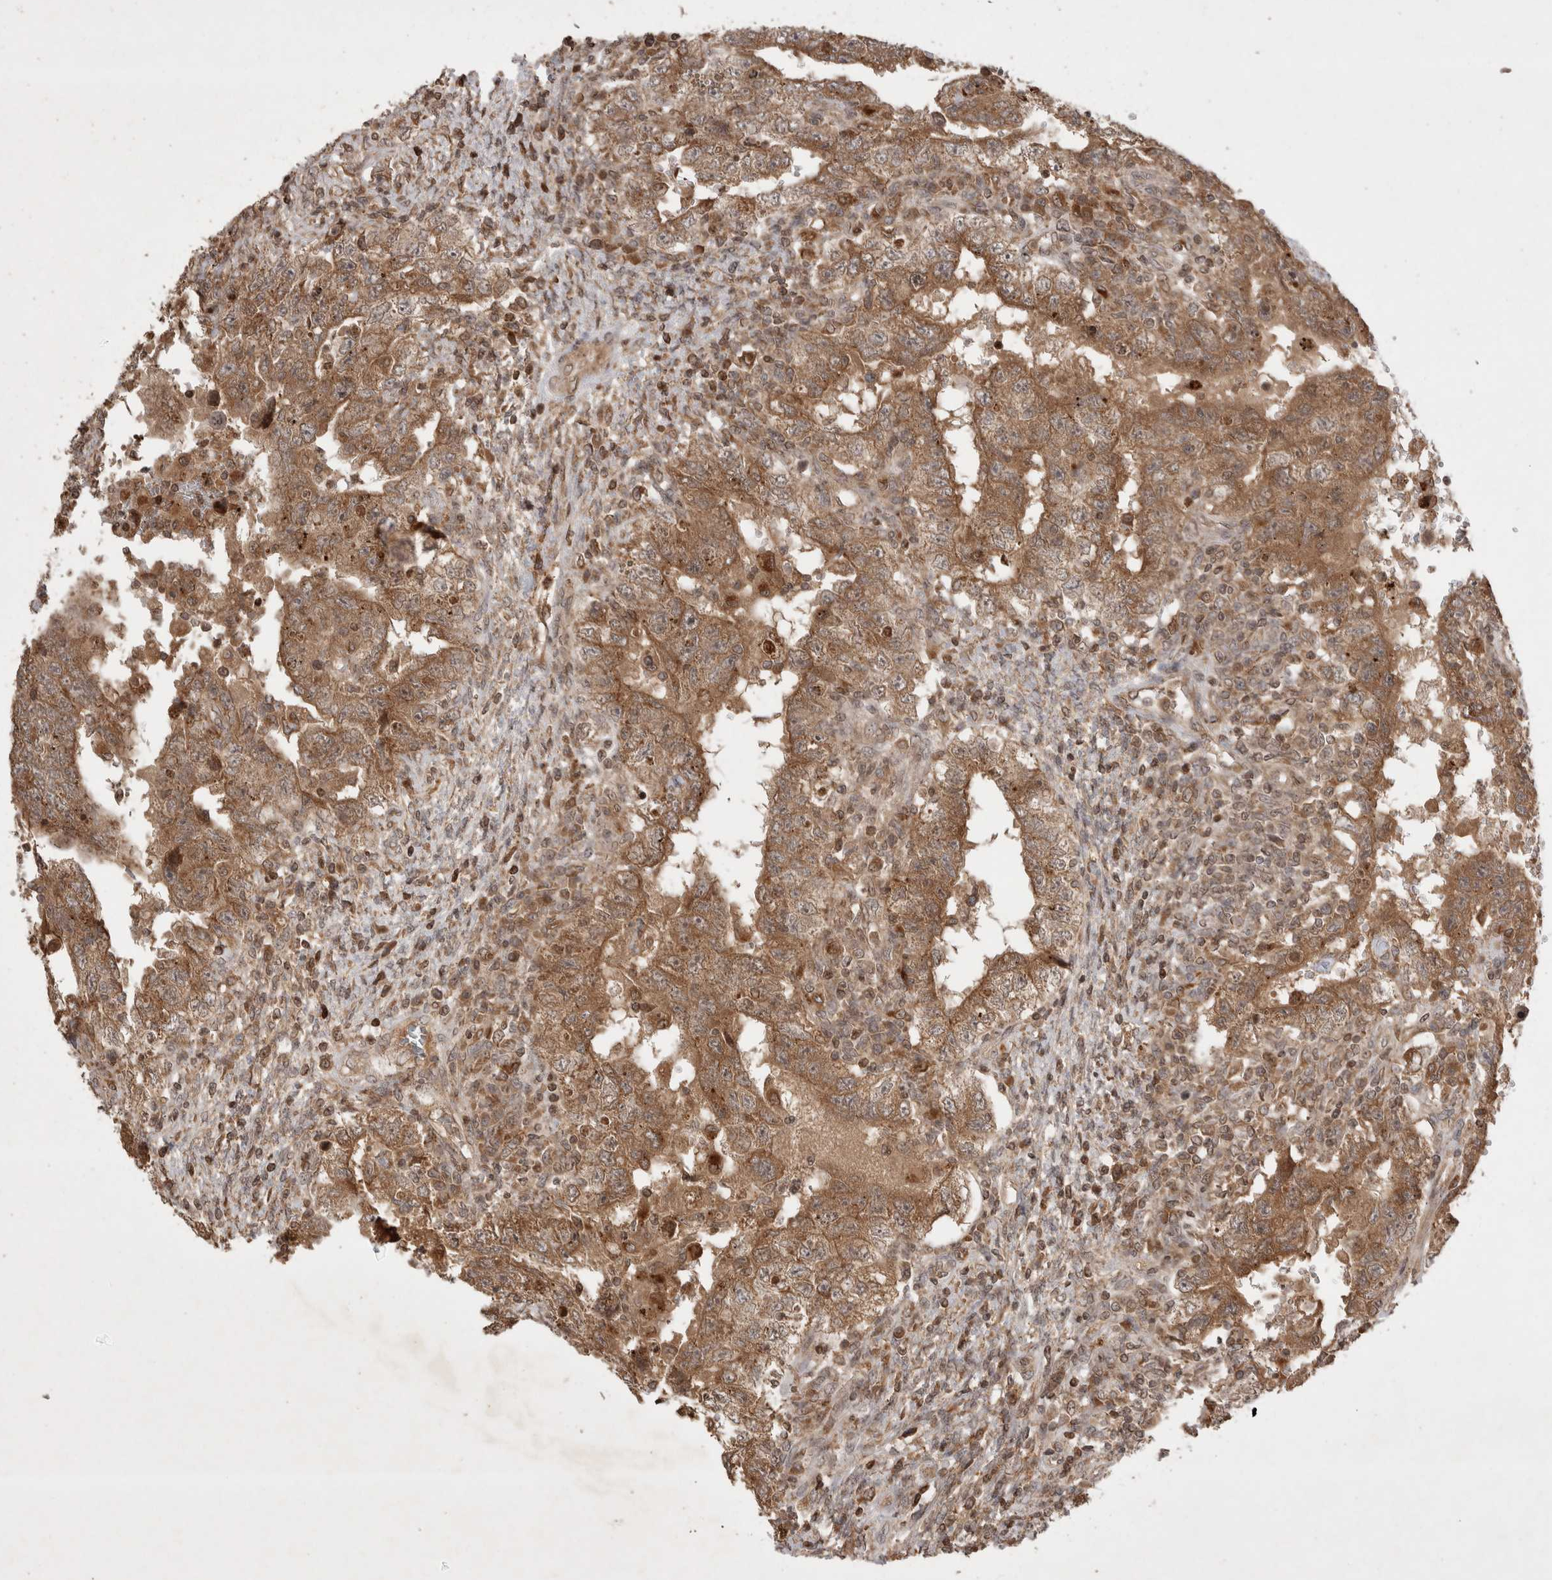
{"staining": {"intensity": "moderate", "quantity": ">75%", "location": "cytoplasmic/membranous"}, "tissue": "testis cancer", "cell_type": "Tumor cells", "image_type": "cancer", "snomed": [{"axis": "morphology", "description": "Carcinoma, Embryonal, NOS"}, {"axis": "topography", "description": "Testis"}], "caption": "Embryonal carcinoma (testis) stained with IHC exhibits moderate cytoplasmic/membranous expression in about >75% of tumor cells.", "gene": "FAM221A", "patient": {"sex": "male", "age": 26}}